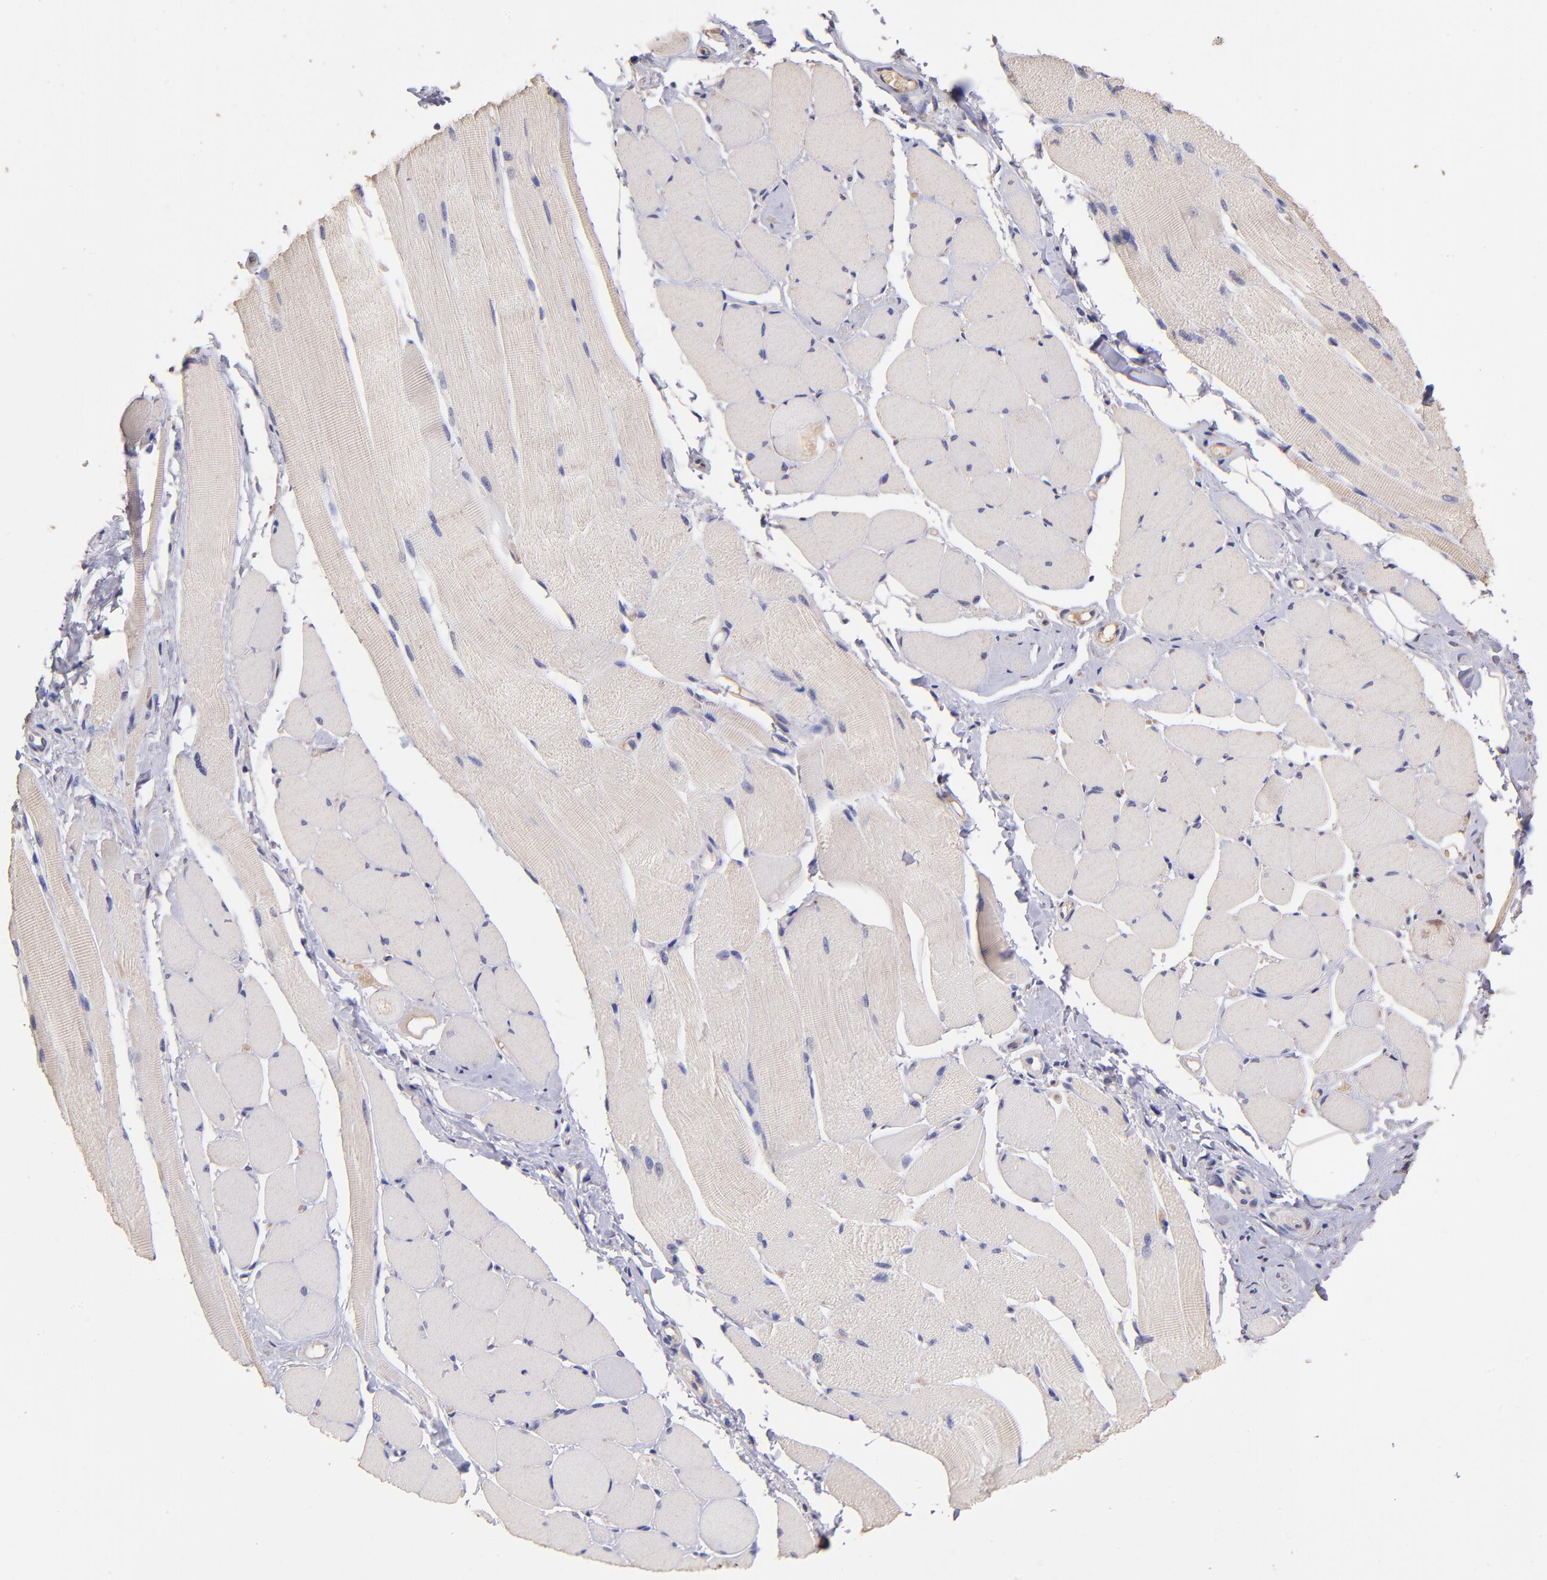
{"staining": {"intensity": "negative", "quantity": "none", "location": "none"}, "tissue": "skeletal muscle", "cell_type": "Myocytes", "image_type": "normal", "snomed": [{"axis": "morphology", "description": "Normal tissue, NOS"}, {"axis": "topography", "description": "Skeletal muscle"}, {"axis": "topography", "description": "Peripheral nerve tissue"}], "caption": "IHC of normal skeletal muscle reveals no staining in myocytes. (Stains: DAB immunohistochemistry (IHC) with hematoxylin counter stain, Microscopy: brightfield microscopy at high magnification).", "gene": "RNASEL", "patient": {"sex": "female", "age": 84}}